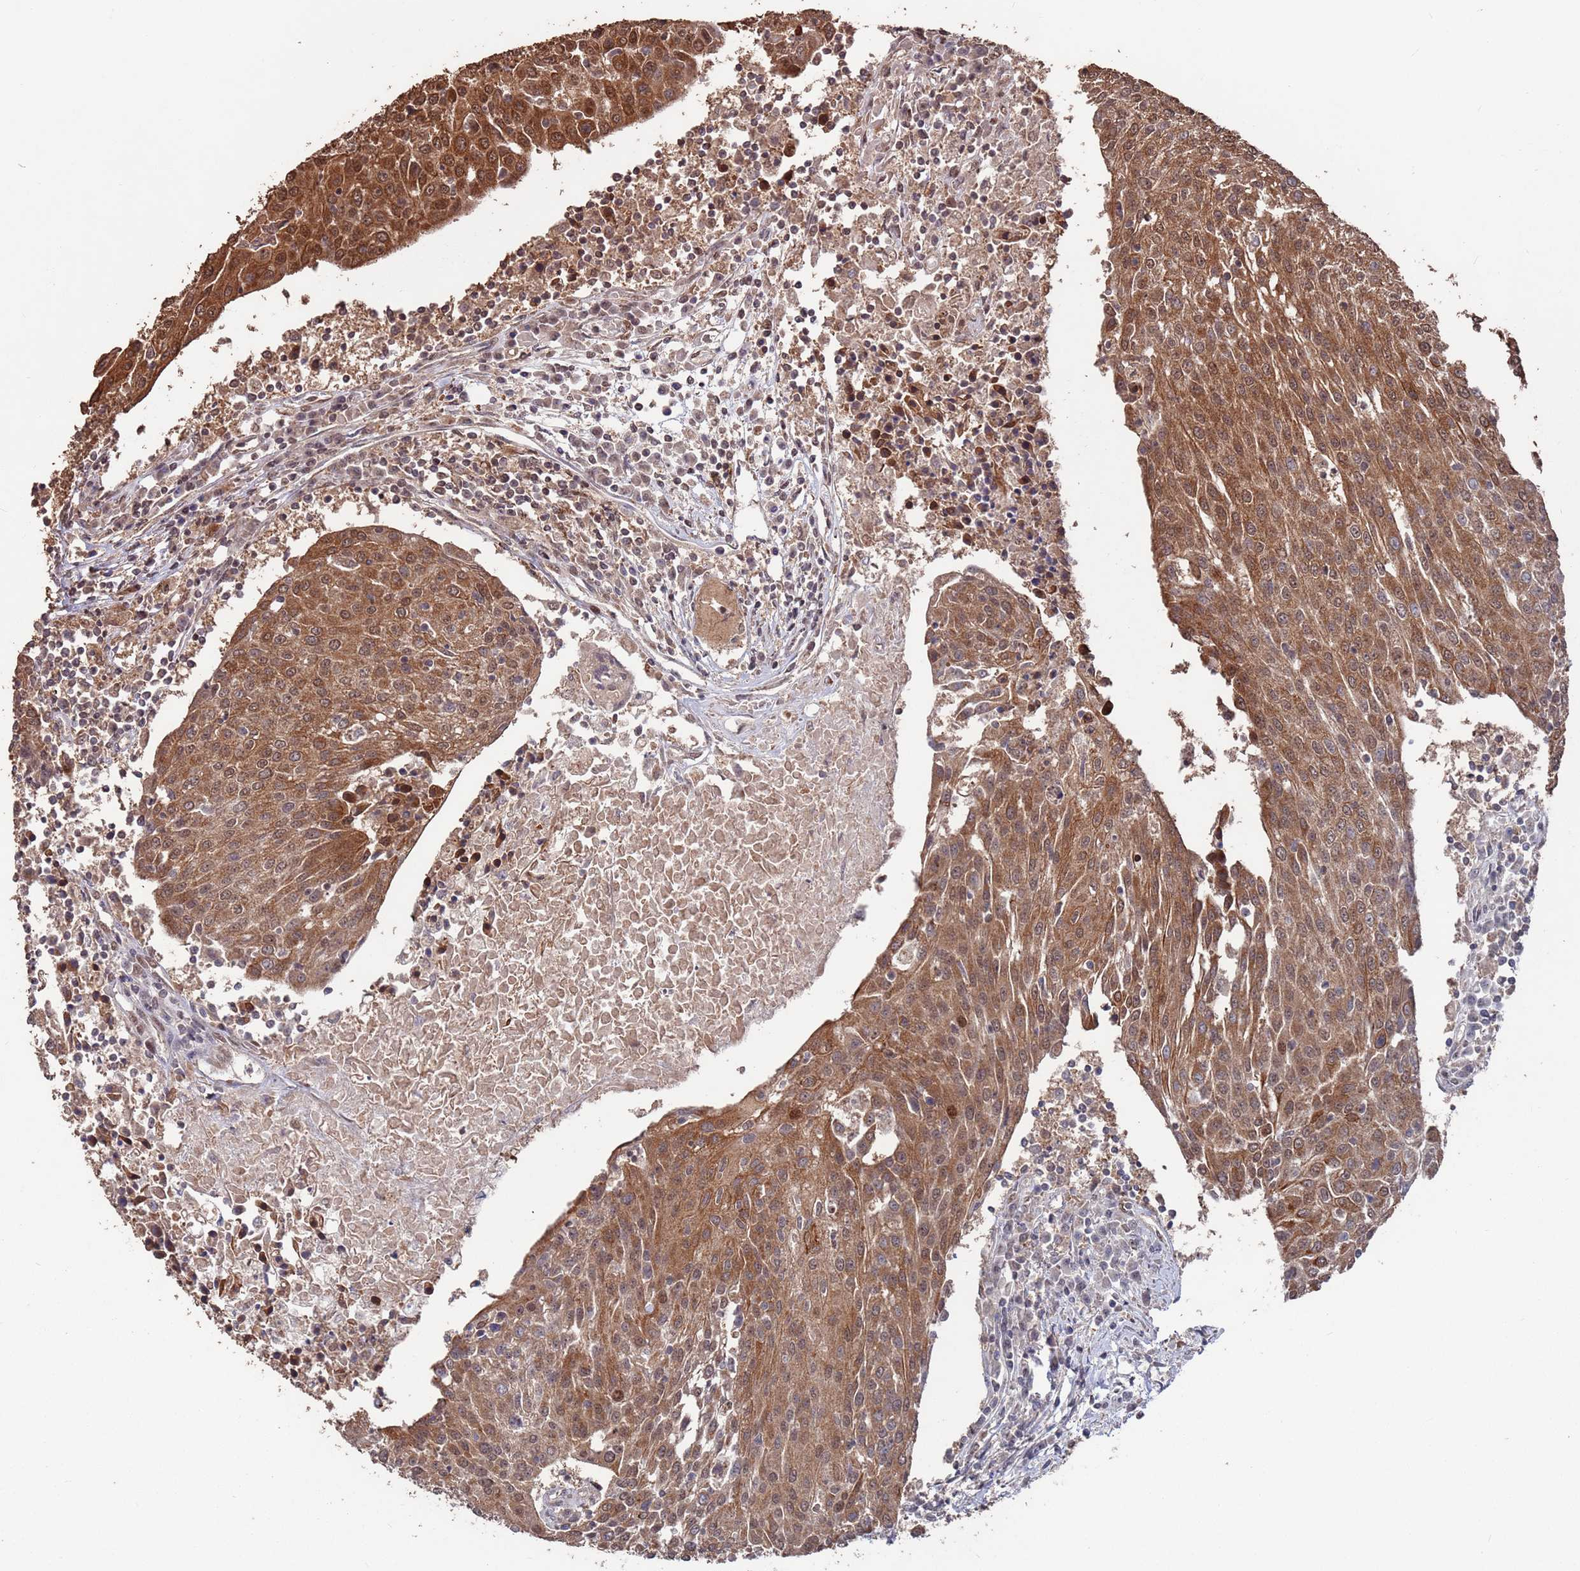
{"staining": {"intensity": "moderate", "quantity": ">75%", "location": "cytoplasmic/membranous,nuclear"}, "tissue": "urothelial cancer", "cell_type": "Tumor cells", "image_type": "cancer", "snomed": [{"axis": "morphology", "description": "Urothelial carcinoma, High grade"}, {"axis": "topography", "description": "Urinary bladder"}], "caption": "Protein expression analysis of urothelial cancer displays moderate cytoplasmic/membranous and nuclear expression in approximately >75% of tumor cells.", "gene": "PRR7", "patient": {"sex": "female", "age": 85}}